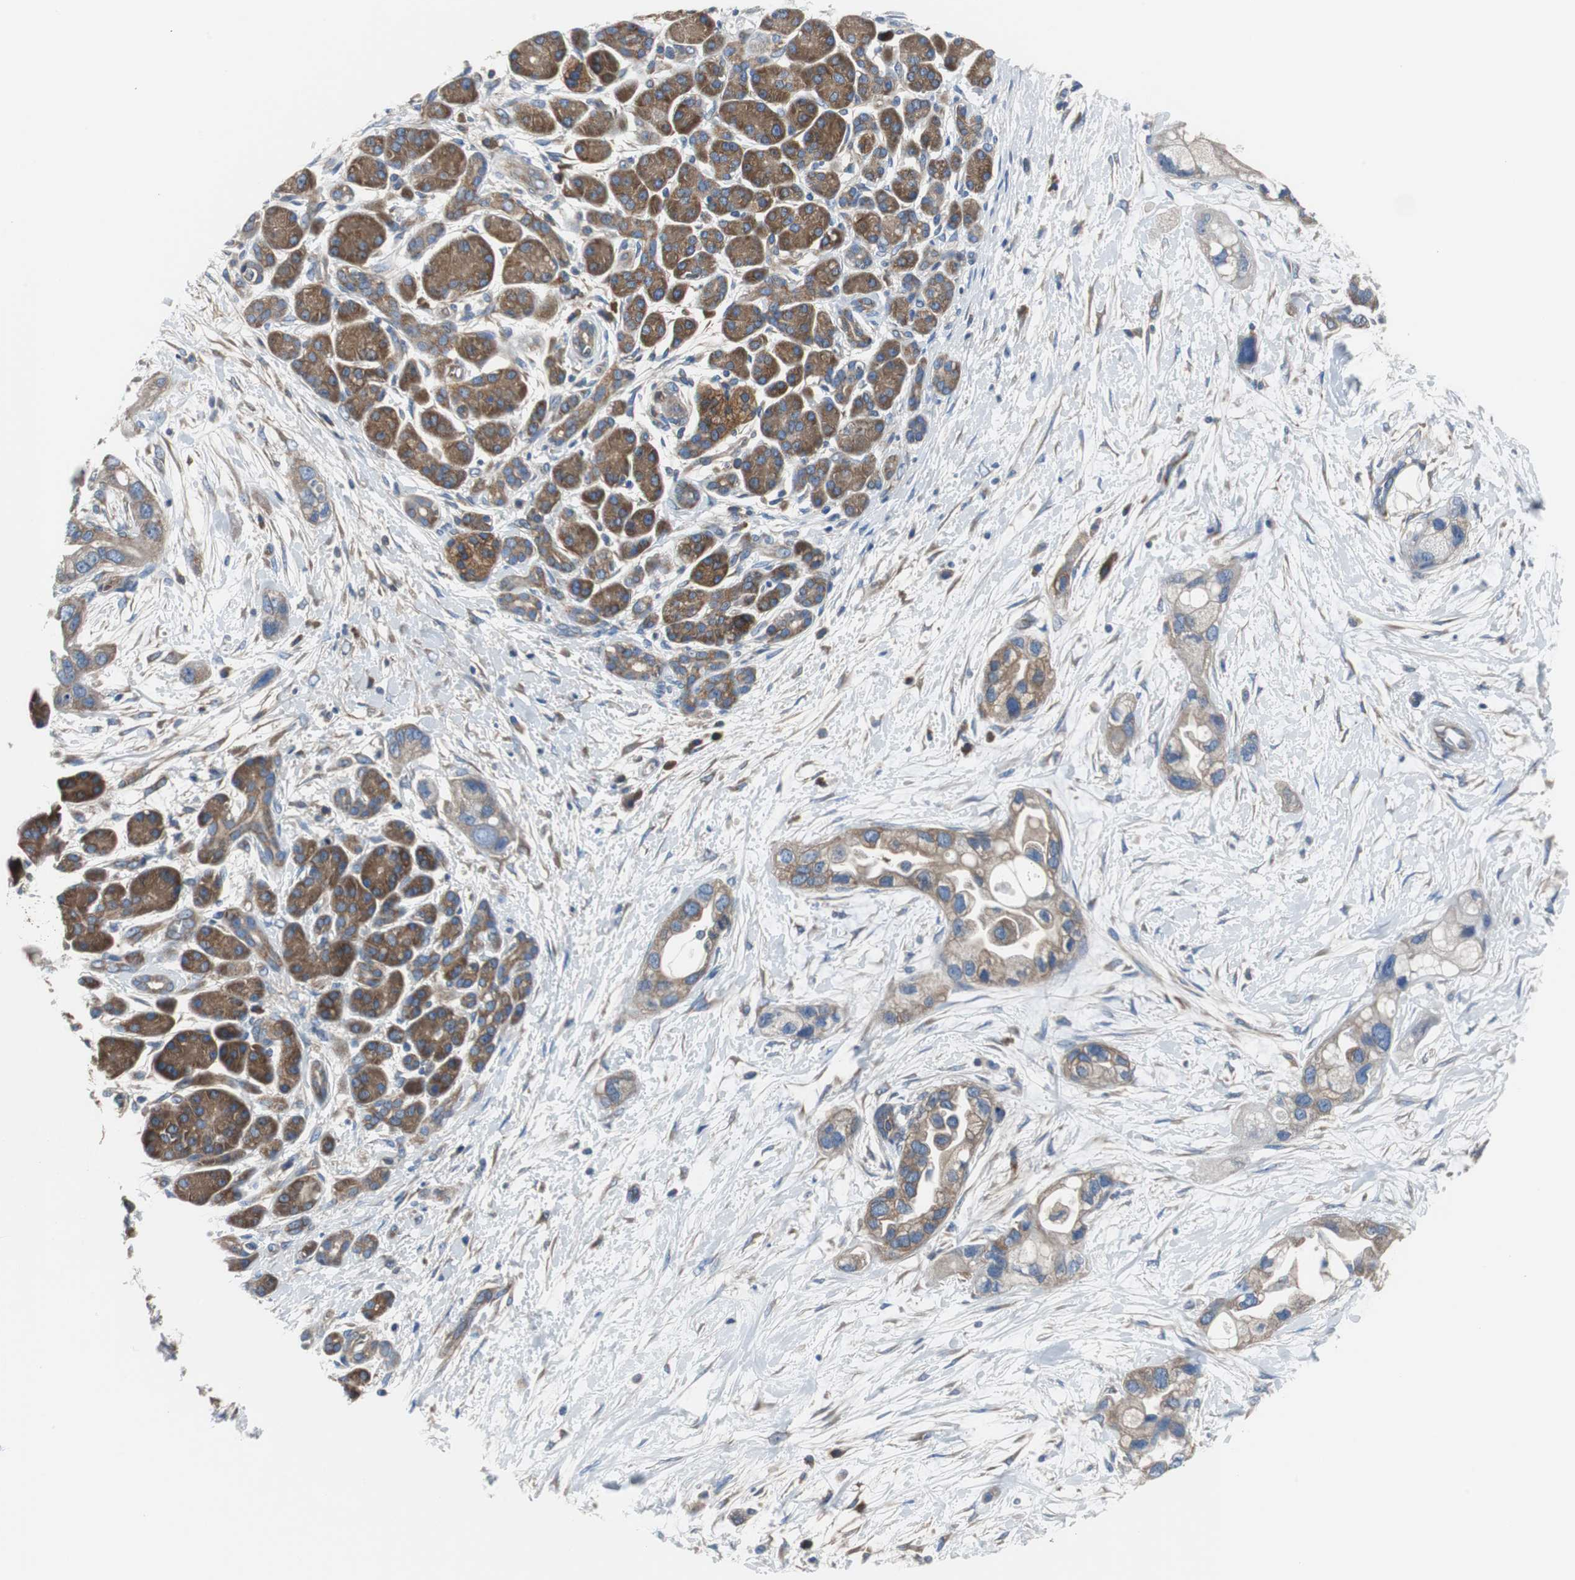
{"staining": {"intensity": "moderate", "quantity": ">75%", "location": "cytoplasmic/membranous"}, "tissue": "pancreatic cancer", "cell_type": "Tumor cells", "image_type": "cancer", "snomed": [{"axis": "morphology", "description": "Adenocarcinoma, NOS"}, {"axis": "topography", "description": "Pancreas"}], "caption": "Pancreatic cancer (adenocarcinoma) tissue reveals moderate cytoplasmic/membranous staining in approximately >75% of tumor cells, visualized by immunohistochemistry.", "gene": "BRAF", "patient": {"sex": "female", "age": 77}}